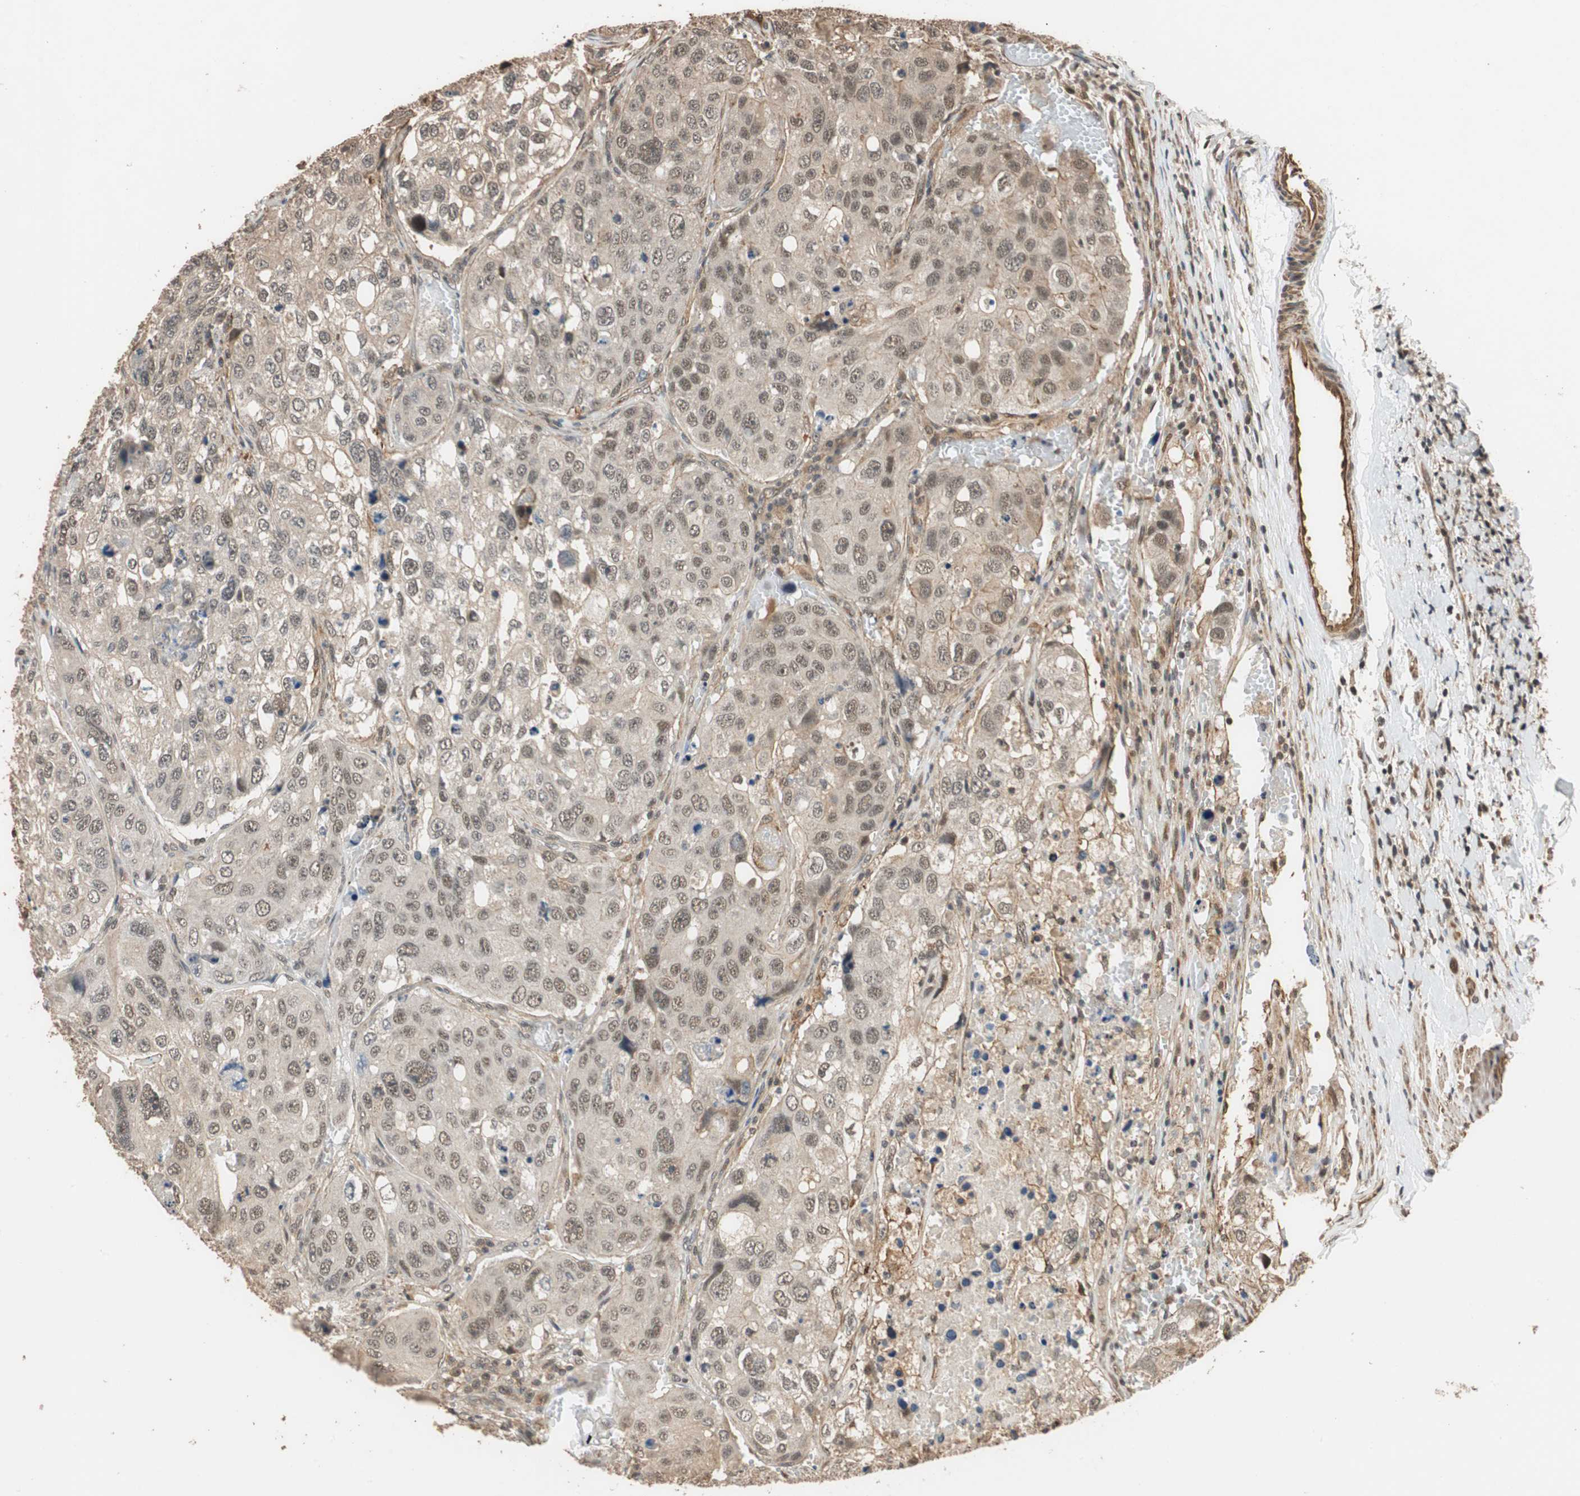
{"staining": {"intensity": "moderate", "quantity": ">75%", "location": "nuclear"}, "tissue": "urothelial cancer", "cell_type": "Tumor cells", "image_type": "cancer", "snomed": [{"axis": "morphology", "description": "Urothelial carcinoma, High grade"}, {"axis": "topography", "description": "Lymph node"}, {"axis": "topography", "description": "Urinary bladder"}], "caption": "This image exhibits urothelial cancer stained with IHC to label a protein in brown. The nuclear of tumor cells show moderate positivity for the protein. Nuclei are counter-stained blue.", "gene": "CDC5L", "patient": {"sex": "male", "age": 51}}